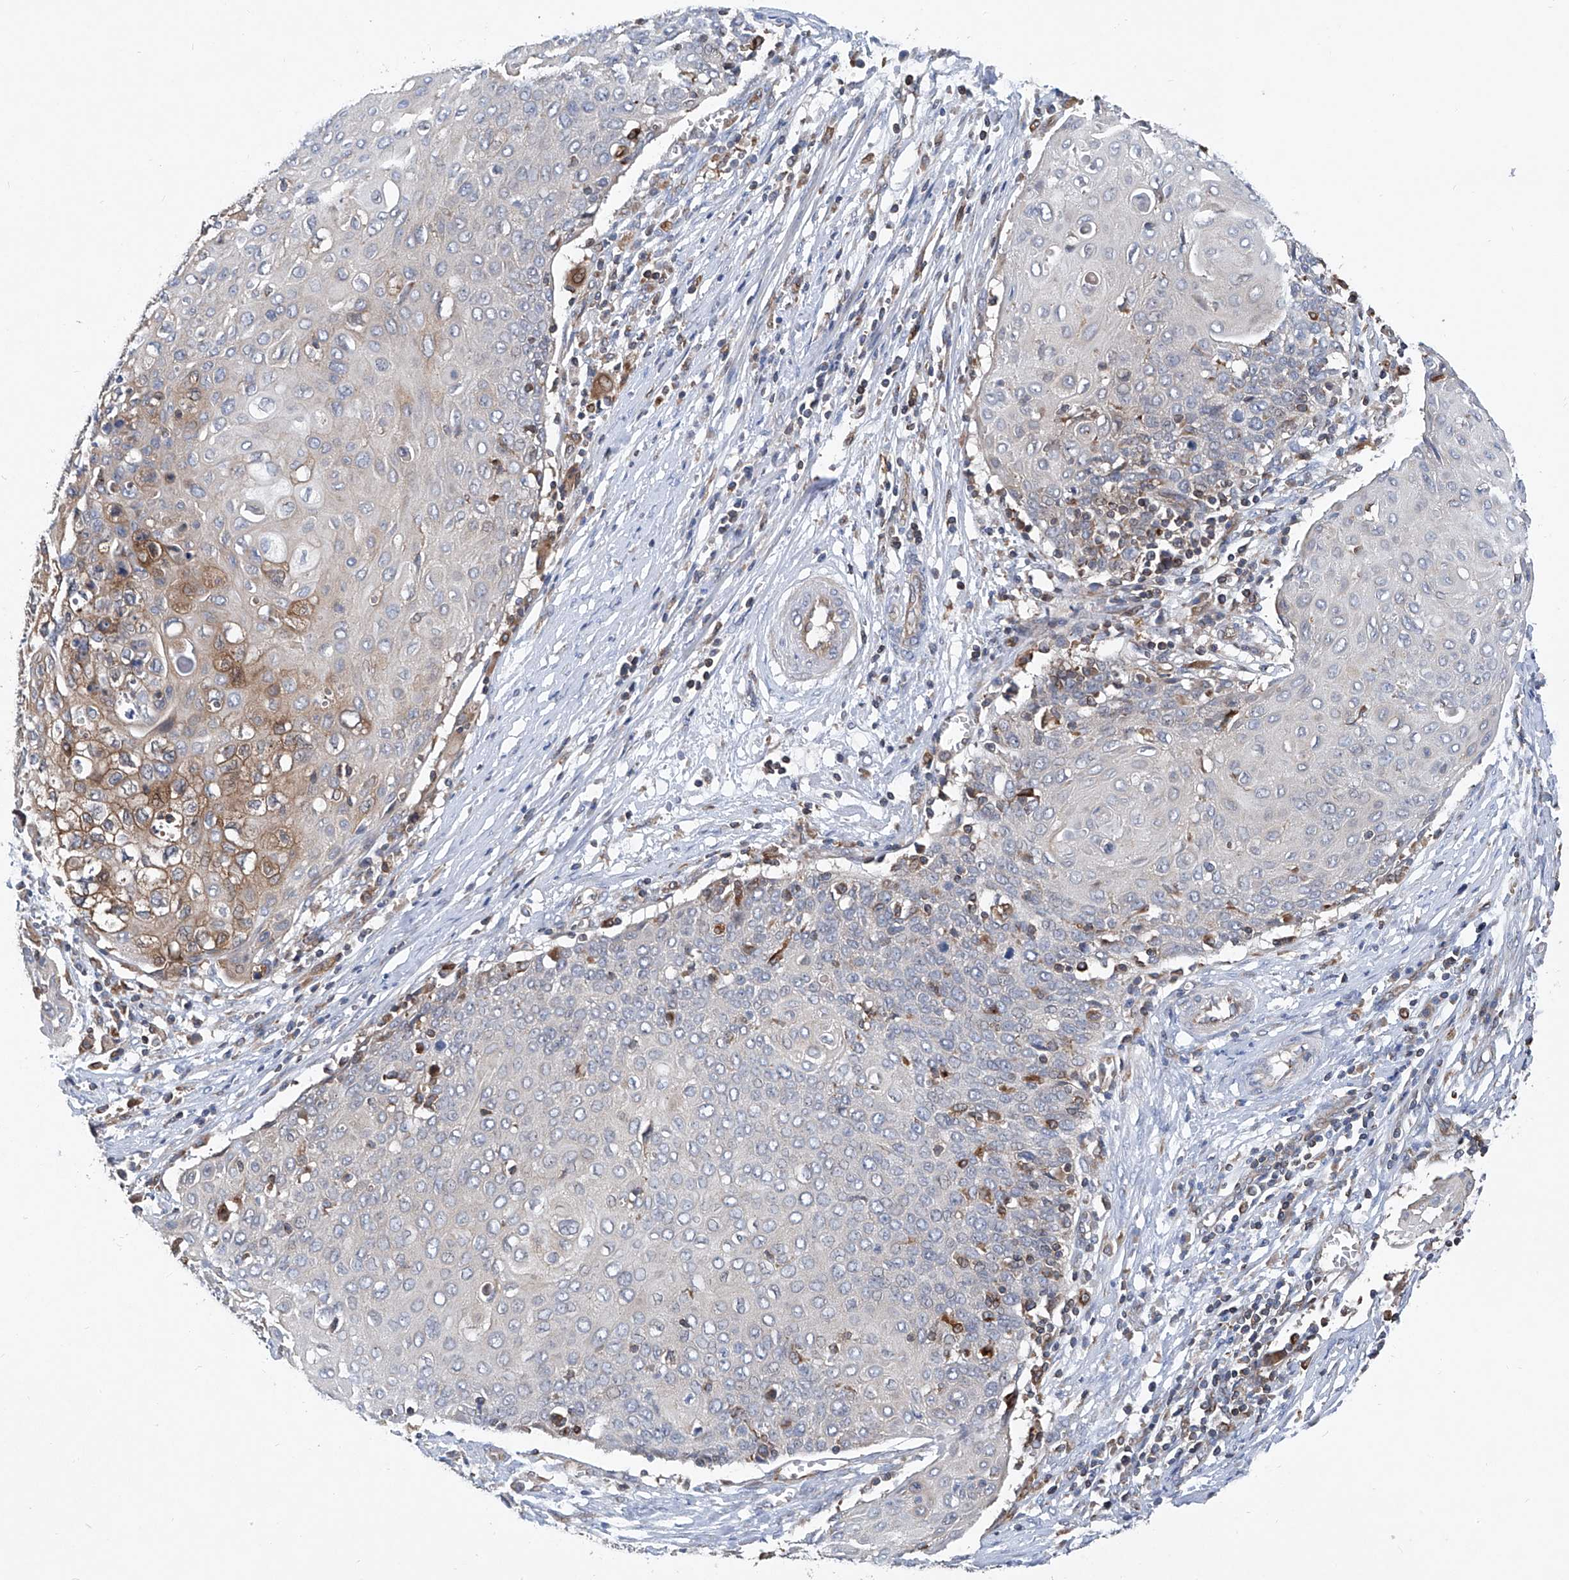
{"staining": {"intensity": "moderate", "quantity": "<25%", "location": "cytoplasmic/membranous"}, "tissue": "cervical cancer", "cell_type": "Tumor cells", "image_type": "cancer", "snomed": [{"axis": "morphology", "description": "Squamous cell carcinoma, NOS"}, {"axis": "topography", "description": "Cervix"}], "caption": "Protein expression analysis of squamous cell carcinoma (cervical) exhibits moderate cytoplasmic/membranous positivity in approximately <25% of tumor cells.", "gene": "TRIM38", "patient": {"sex": "female", "age": 39}}